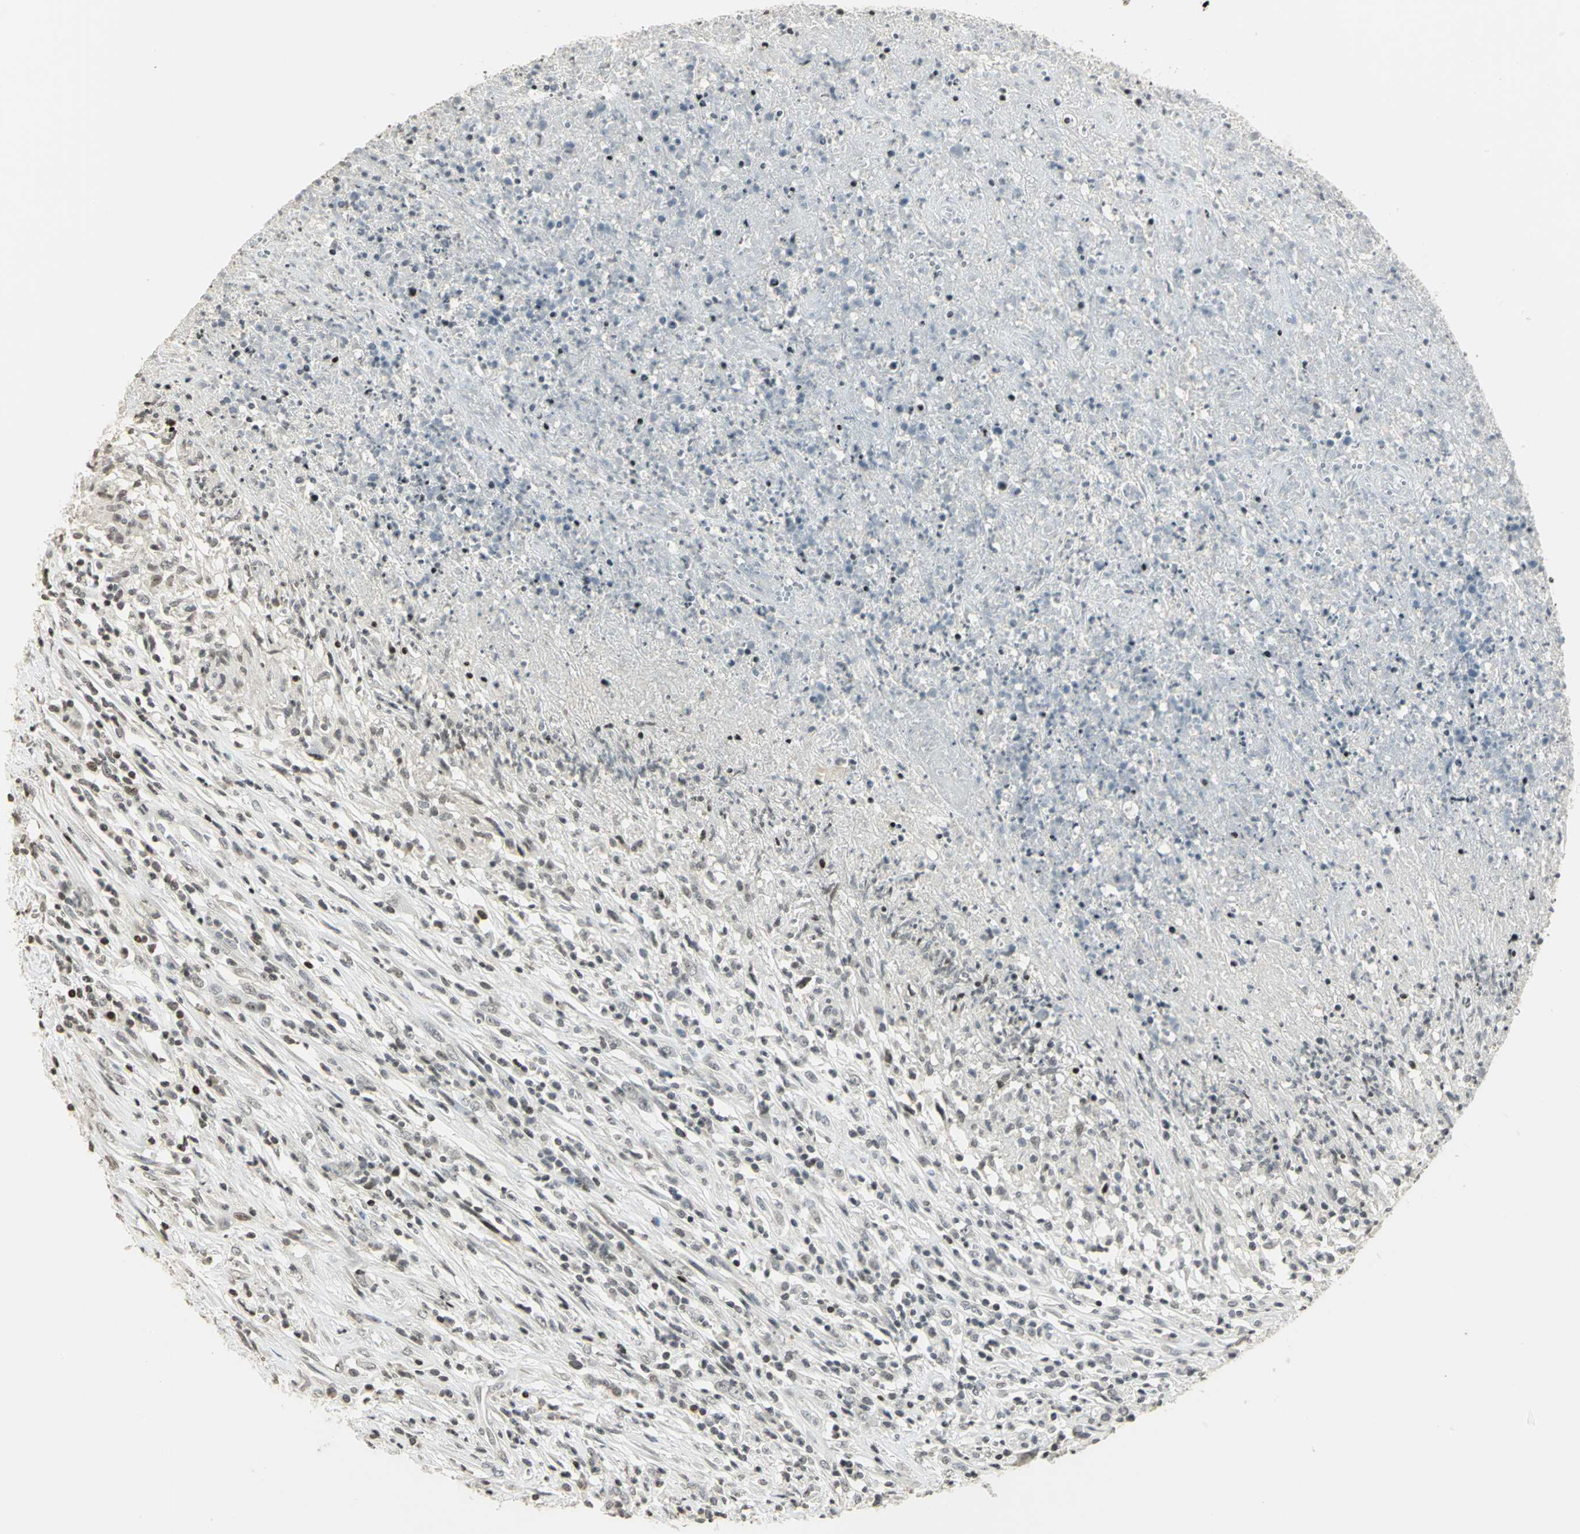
{"staining": {"intensity": "strong", "quantity": "<25%", "location": "nuclear"}, "tissue": "lymphoma", "cell_type": "Tumor cells", "image_type": "cancer", "snomed": [{"axis": "morphology", "description": "Malignant lymphoma, non-Hodgkin's type, High grade"}, {"axis": "topography", "description": "Lymph node"}], "caption": "About <25% of tumor cells in human malignant lymphoma, non-Hodgkin's type (high-grade) display strong nuclear protein expression as visualized by brown immunohistochemical staining.", "gene": "KDM1A", "patient": {"sex": "female", "age": 84}}